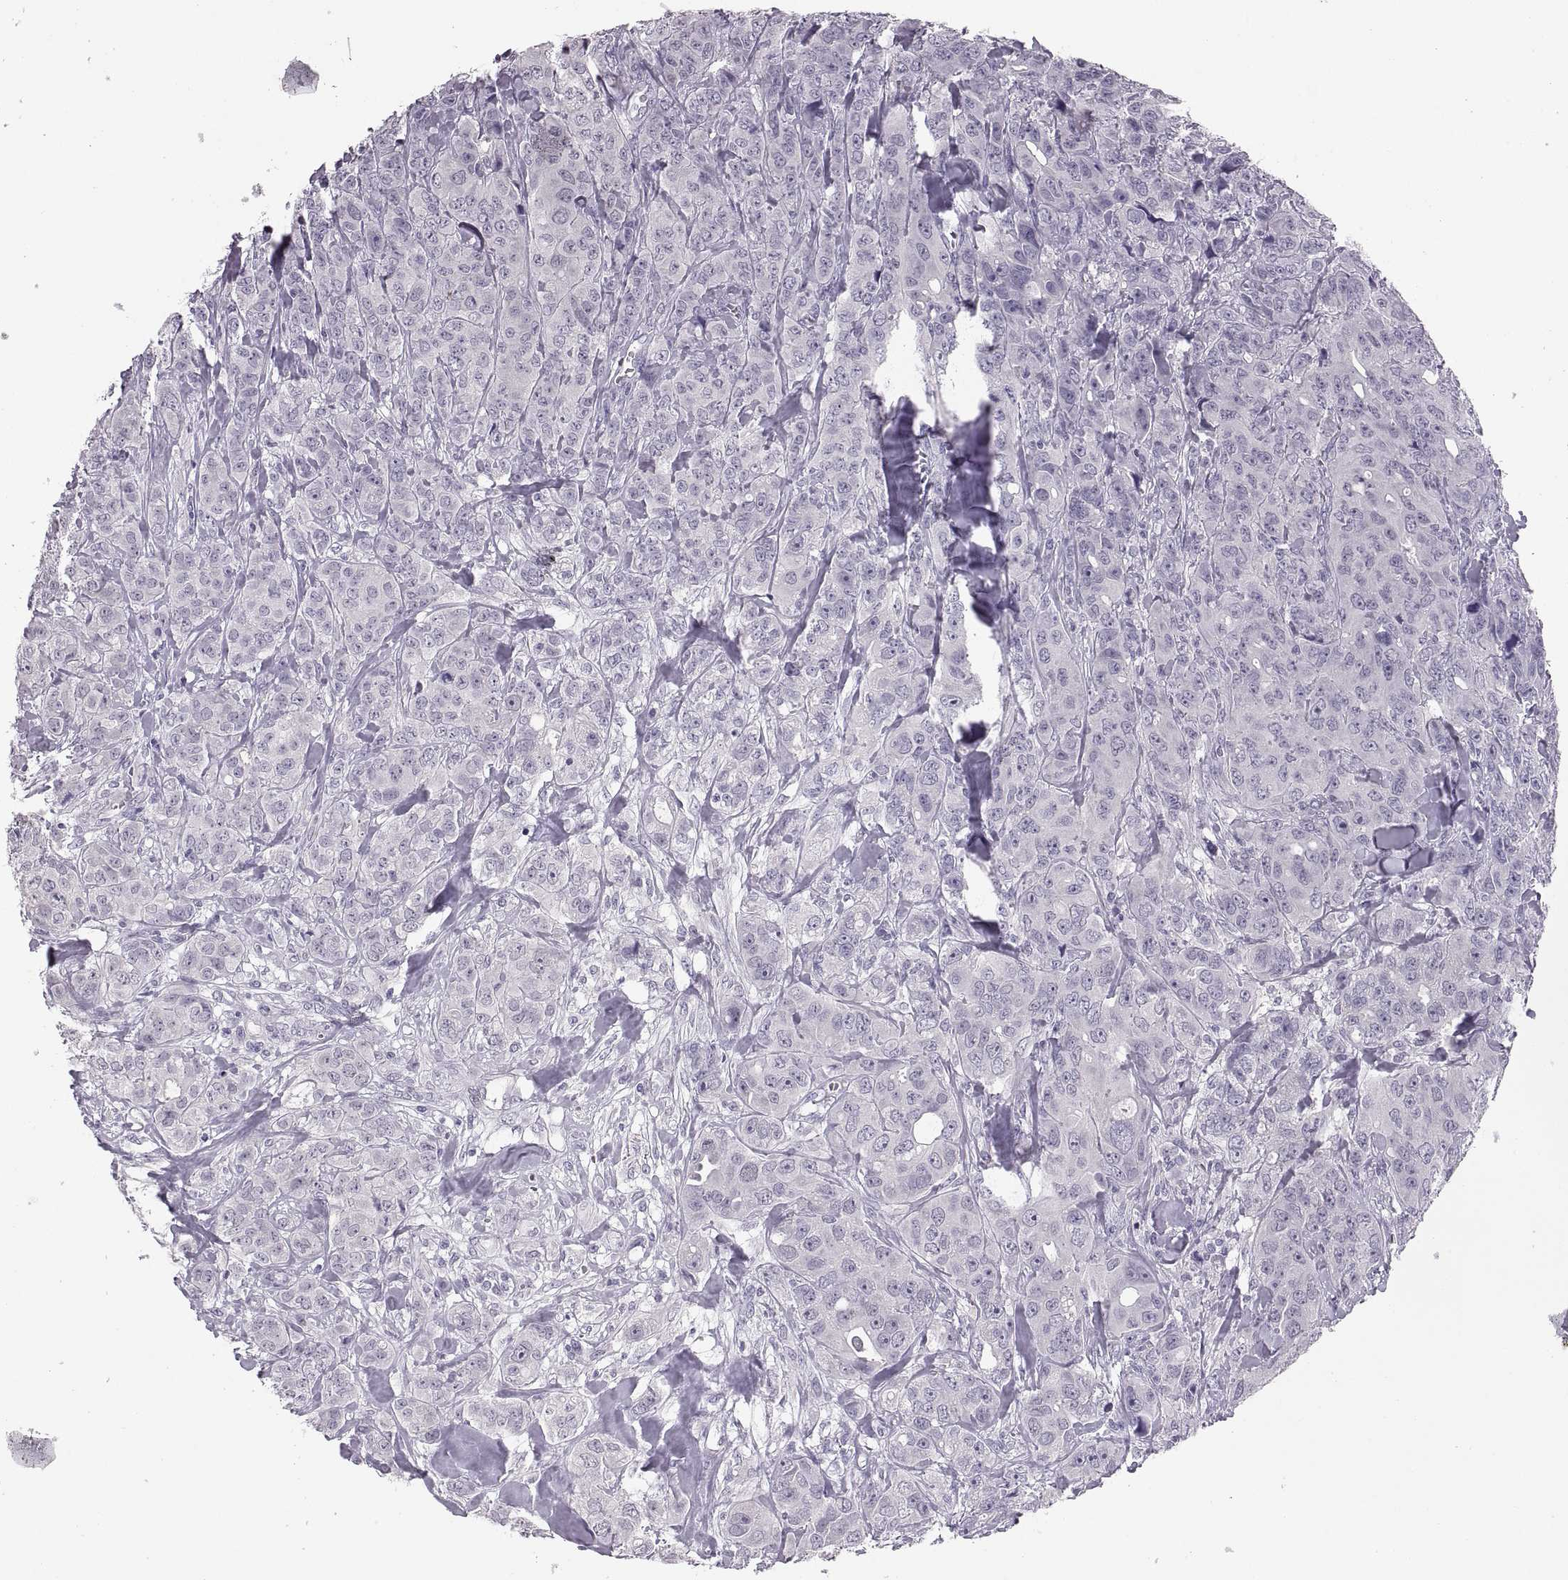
{"staining": {"intensity": "negative", "quantity": "none", "location": "none"}, "tissue": "breast cancer", "cell_type": "Tumor cells", "image_type": "cancer", "snomed": [{"axis": "morphology", "description": "Duct carcinoma"}, {"axis": "topography", "description": "Breast"}], "caption": "This is an IHC image of human breast cancer. There is no staining in tumor cells.", "gene": "ADH6", "patient": {"sex": "female", "age": 43}}